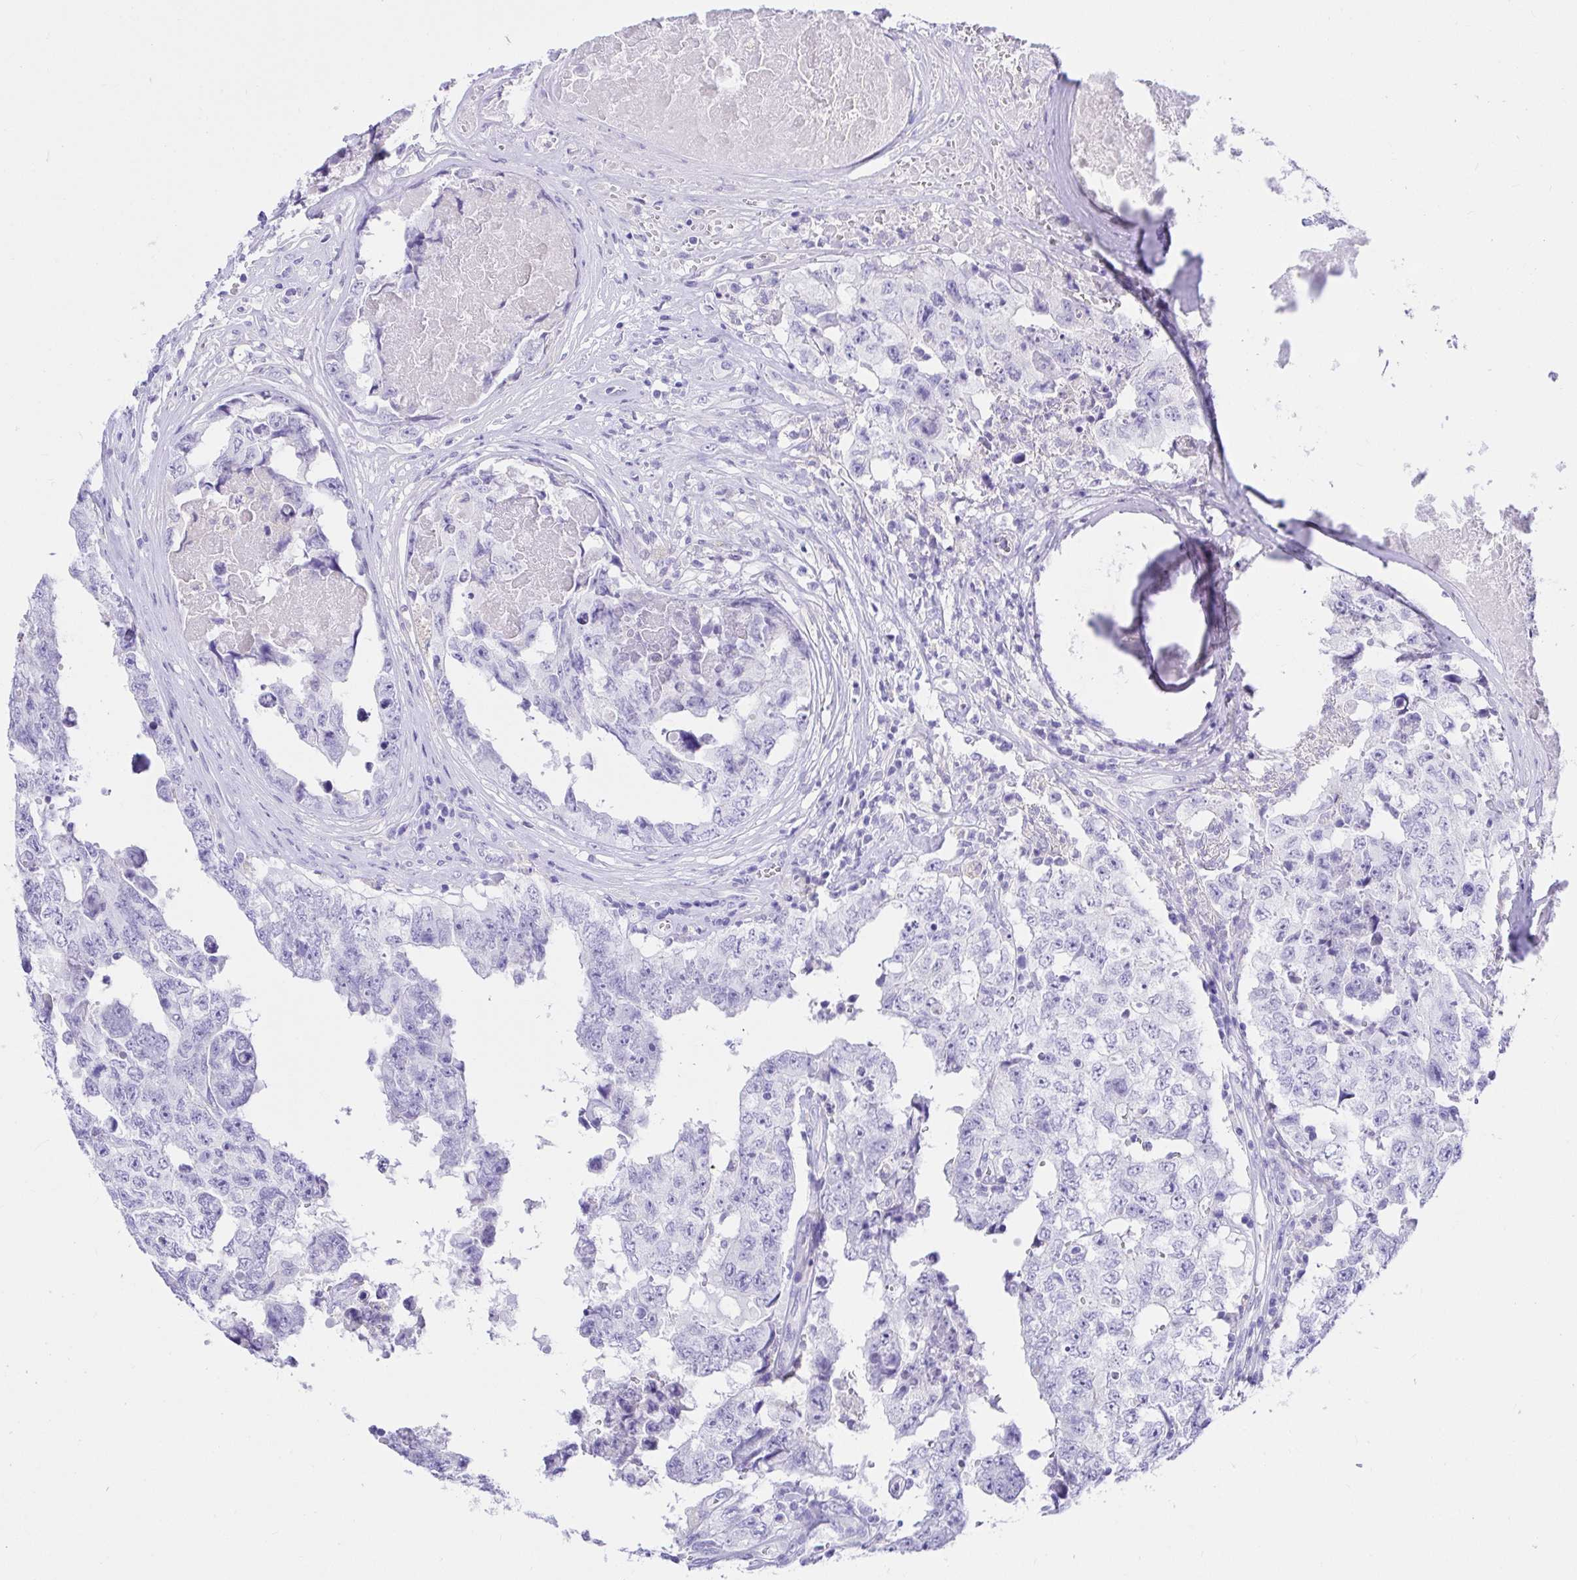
{"staining": {"intensity": "negative", "quantity": "none", "location": "none"}, "tissue": "testis cancer", "cell_type": "Tumor cells", "image_type": "cancer", "snomed": [{"axis": "morphology", "description": "Normal tissue, NOS"}, {"axis": "morphology", "description": "Carcinoma, Embryonal, NOS"}, {"axis": "topography", "description": "Testis"}, {"axis": "topography", "description": "Epididymis"}], "caption": "Tumor cells show no significant expression in embryonal carcinoma (testis).", "gene": "BACE2", "patient": {"sex": "male", "age": 25}}